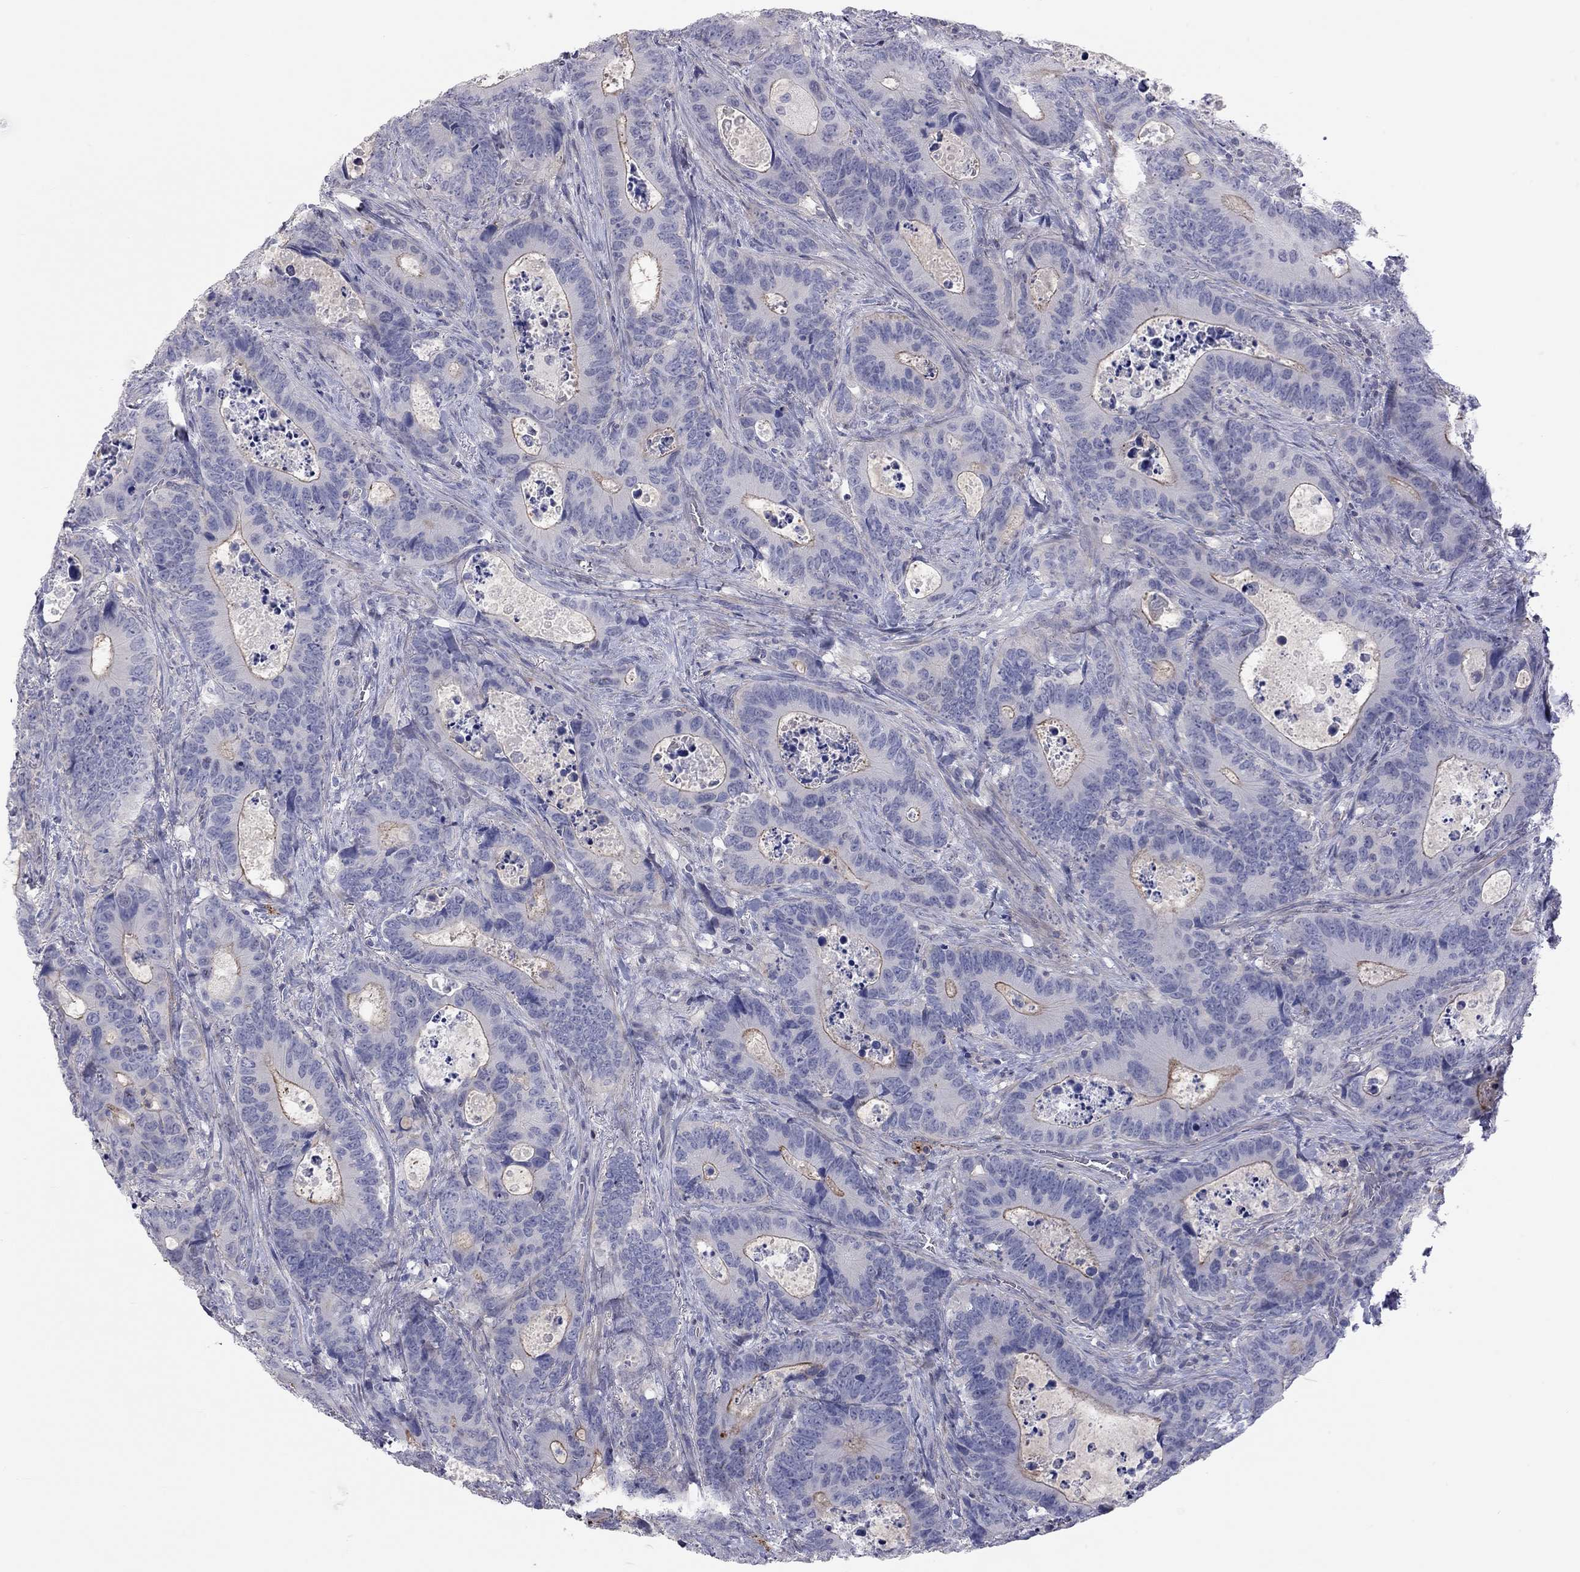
{"staining": {"intensity": "negative", "quantity": "none", "location": "none"}, "tissue": "colorectal cancer", "cell_type": "Tumor cells", "image_type": "cancer", "snomed": [{"axis": "morphology", "description": "Adenocarcinoma, NOS"}, {"axis": "topography", "description": "Colon"}], "caption": "Immunohistochemical staining of colorectal cancer (adenocarcinoma) shows no significant expression in tumor cells.", "gene": "ADCYAP1", "patient": {"sex": "female", "age": 82}}